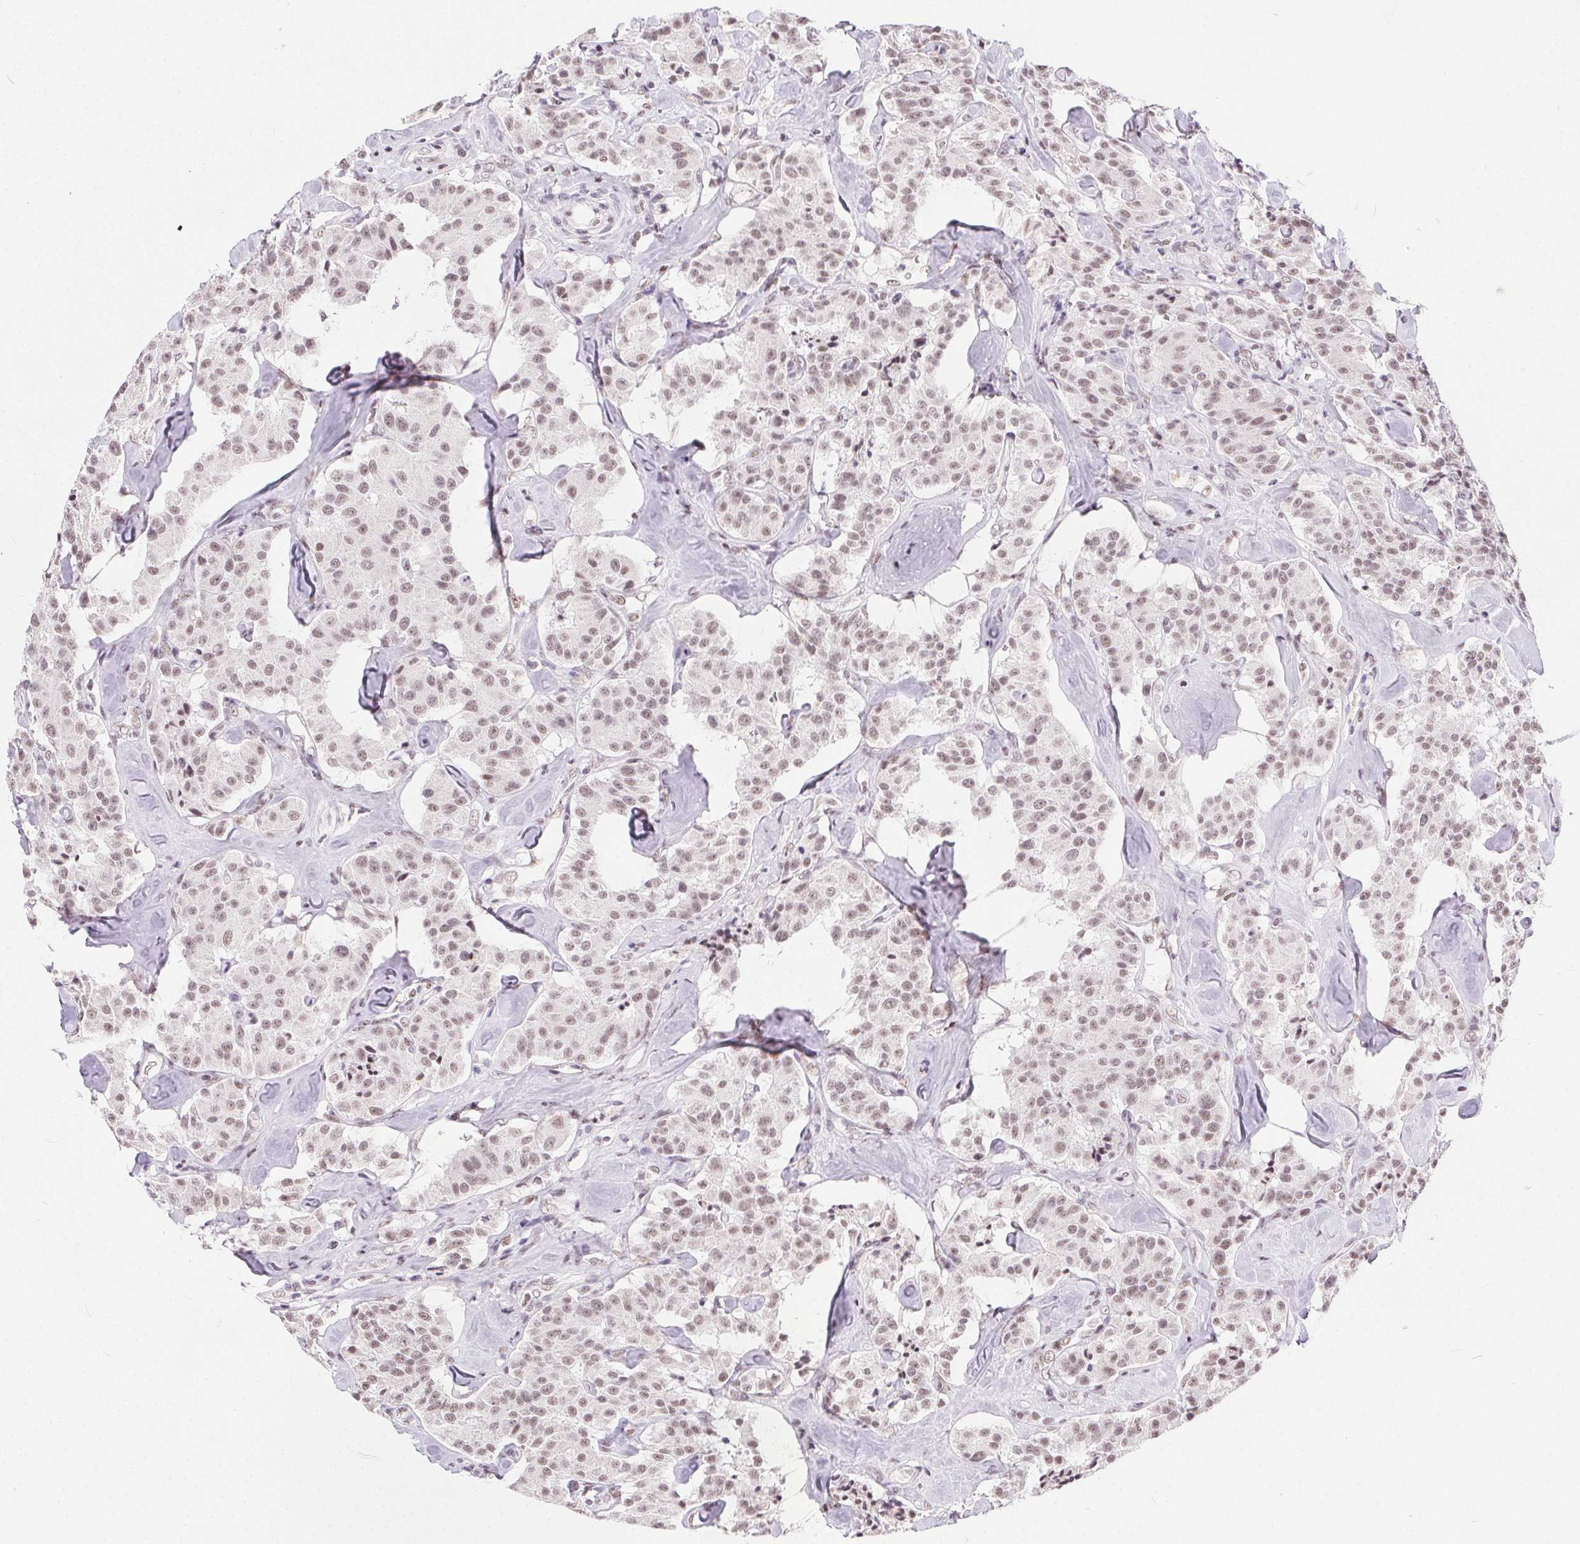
{"staining": {"intensity": "weak", "quantity": ">75%", "location": "nuclear"}, "tissue": "carcinoid", "cell_type": "Tumor cells", "image_type": "cancer", "snomed": [{"axis": "morphology", "description": "Carcinoid, malignant, NOS"}, {"axis": "topography", "description": "Pancreas"}], "caption": "A brown stain shows weak nuclear expression of a protein in human carcinoid tumor cells.", "gene": "TRA2B", "patient": {"sex": "male", "age": 41}}